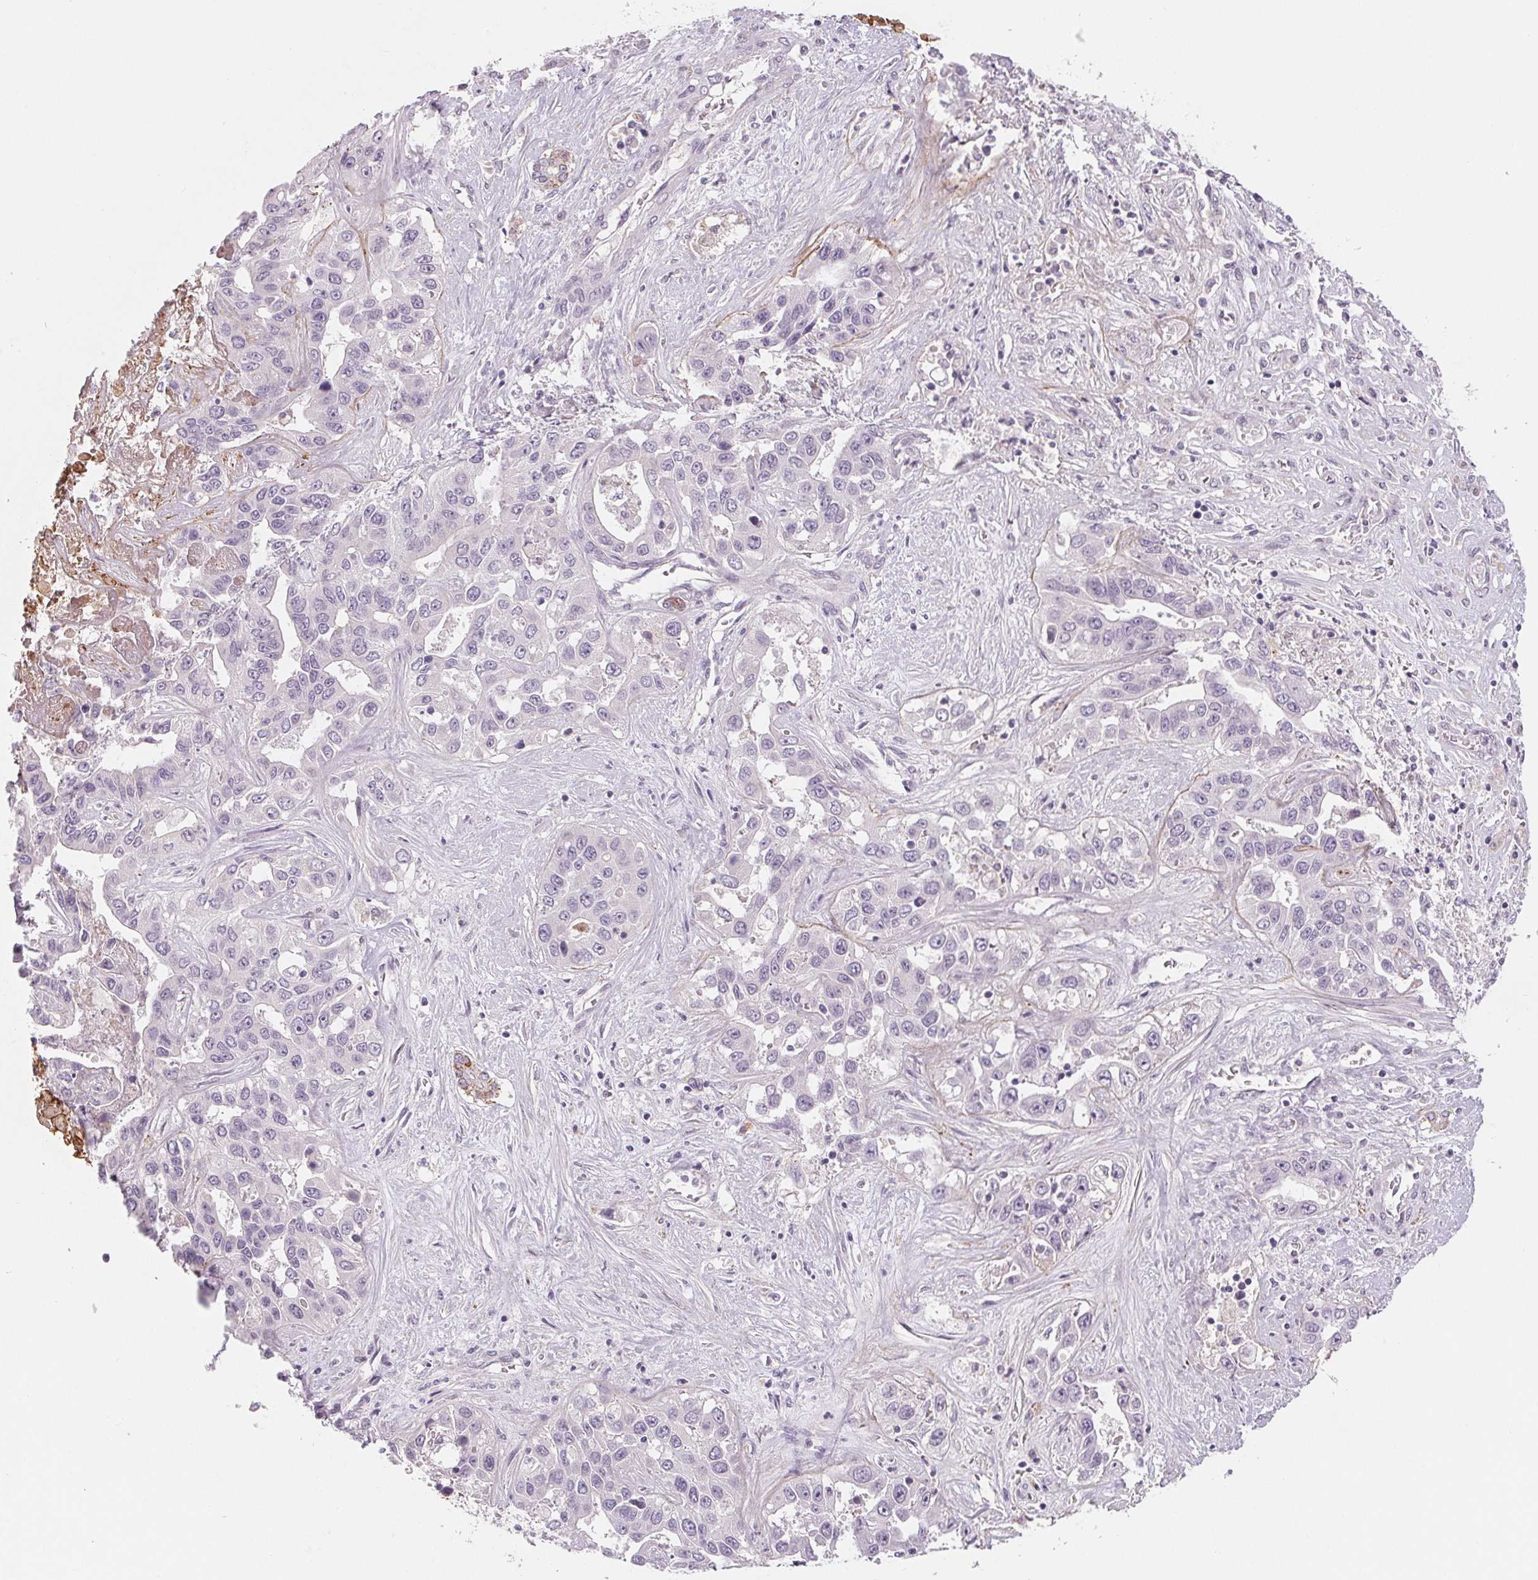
{"staining": {"intensity": "negative", "quantity": "none", "location": "none"}, "tissue": "liver cancer", "cell_type": "Tumor cells", "image_type": "cancer", "snomed": [{"axis": "morphology", "description": "Cholangiocarcinoma"}, {"axis": "topography", "description": "Liver"}], "caption": "Image shows no significant protein staining in tumor cells of cholangiocarcinoma (liver).", "gene": "CFC1", "patient": {"sex": "female", "age": 52}}